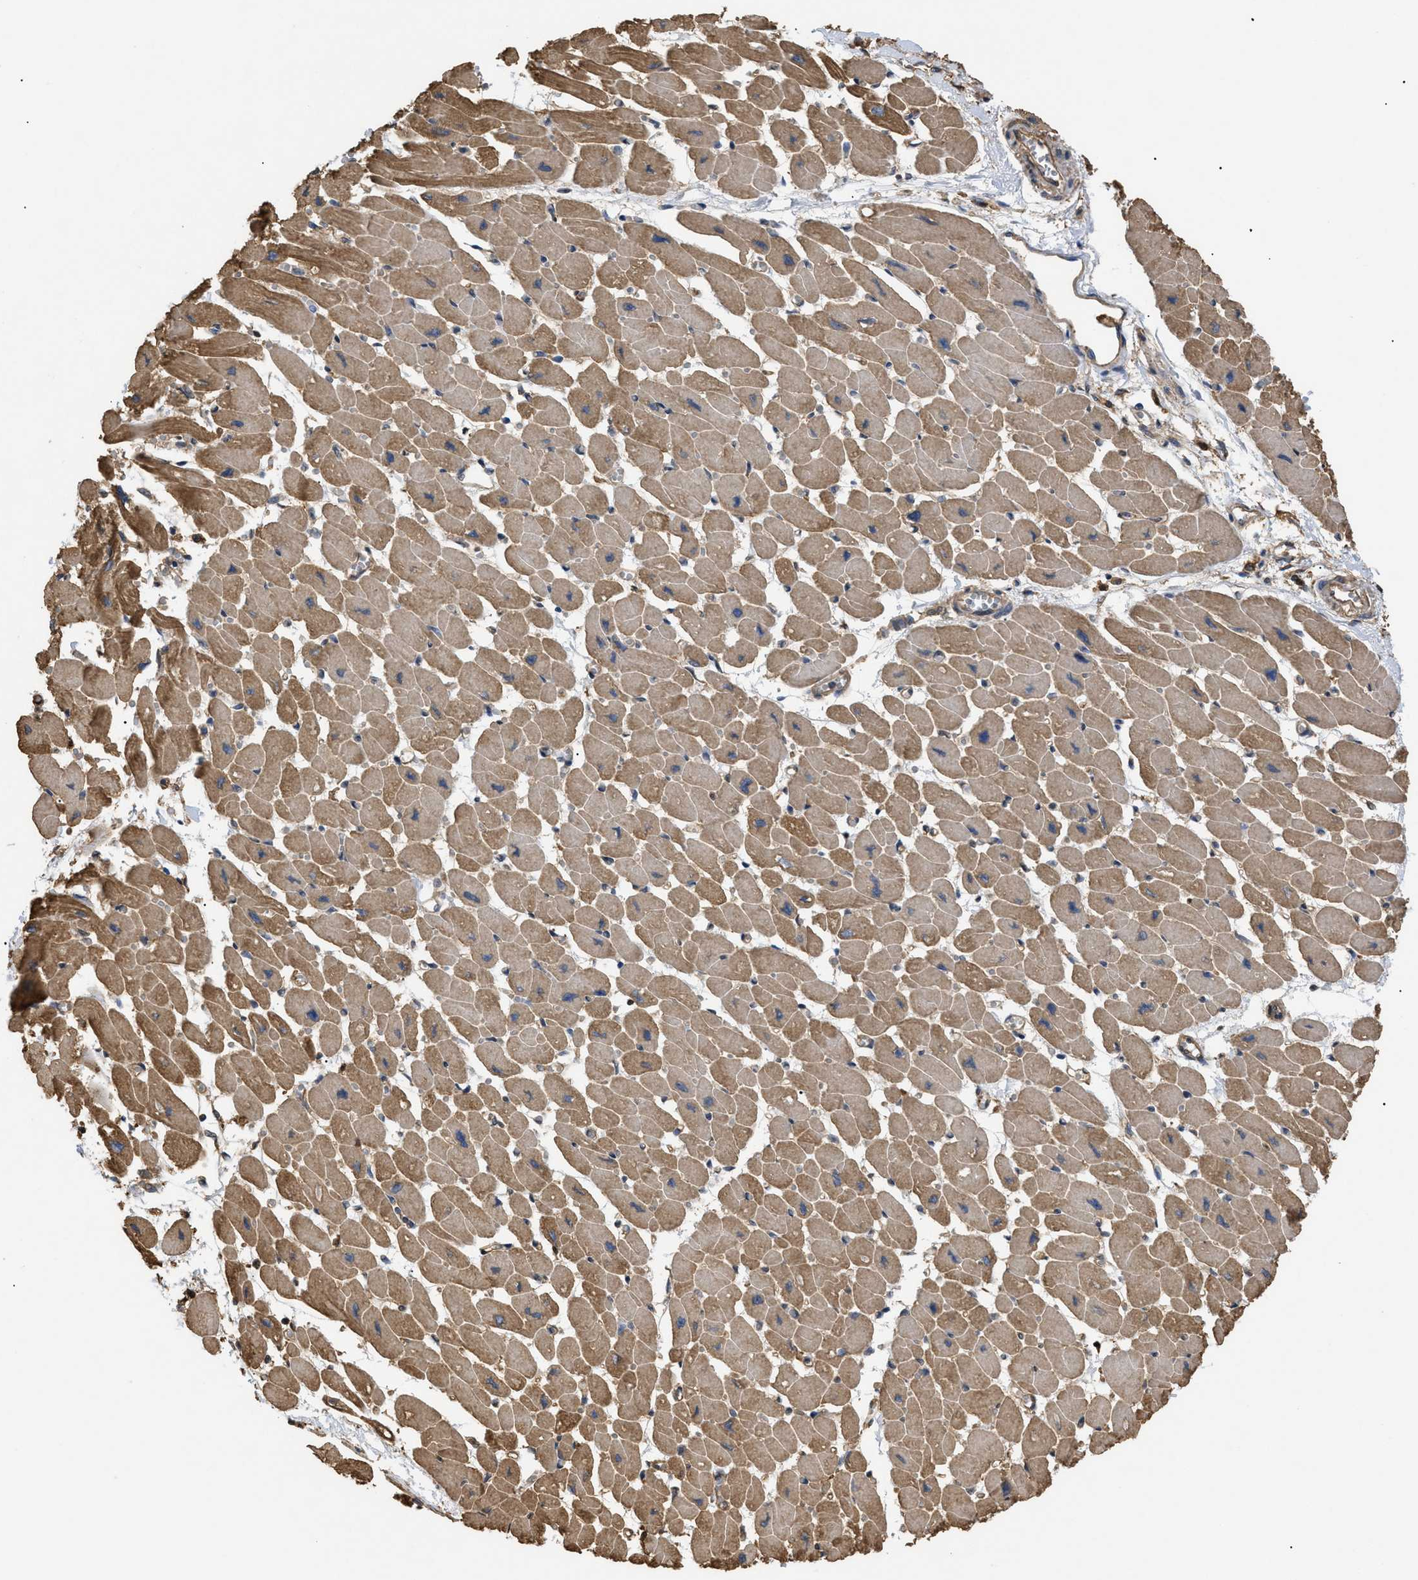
{"staining": {"intensity": "moderate", "quantity": ">75%", "location": "cytoplasmic/membranous"}, "tissue": "heart muscle", "cell_type": "Cardiomyocytes", "image_type": "normal", "snomed": [{"axis": "morphology", "description": "Normal tissue, NOS"}, {"axis": "topography", "description": "Heart"}], "caption": "This histopathology image demonstrates immunohistochemistry staining of benign heart muscle, with medium moderate cytoplasmic/membranous positivity in about >75% of cardiomyocytes.", "gene": "CALM1", "patient": {"sex": "female", "age": 54}}